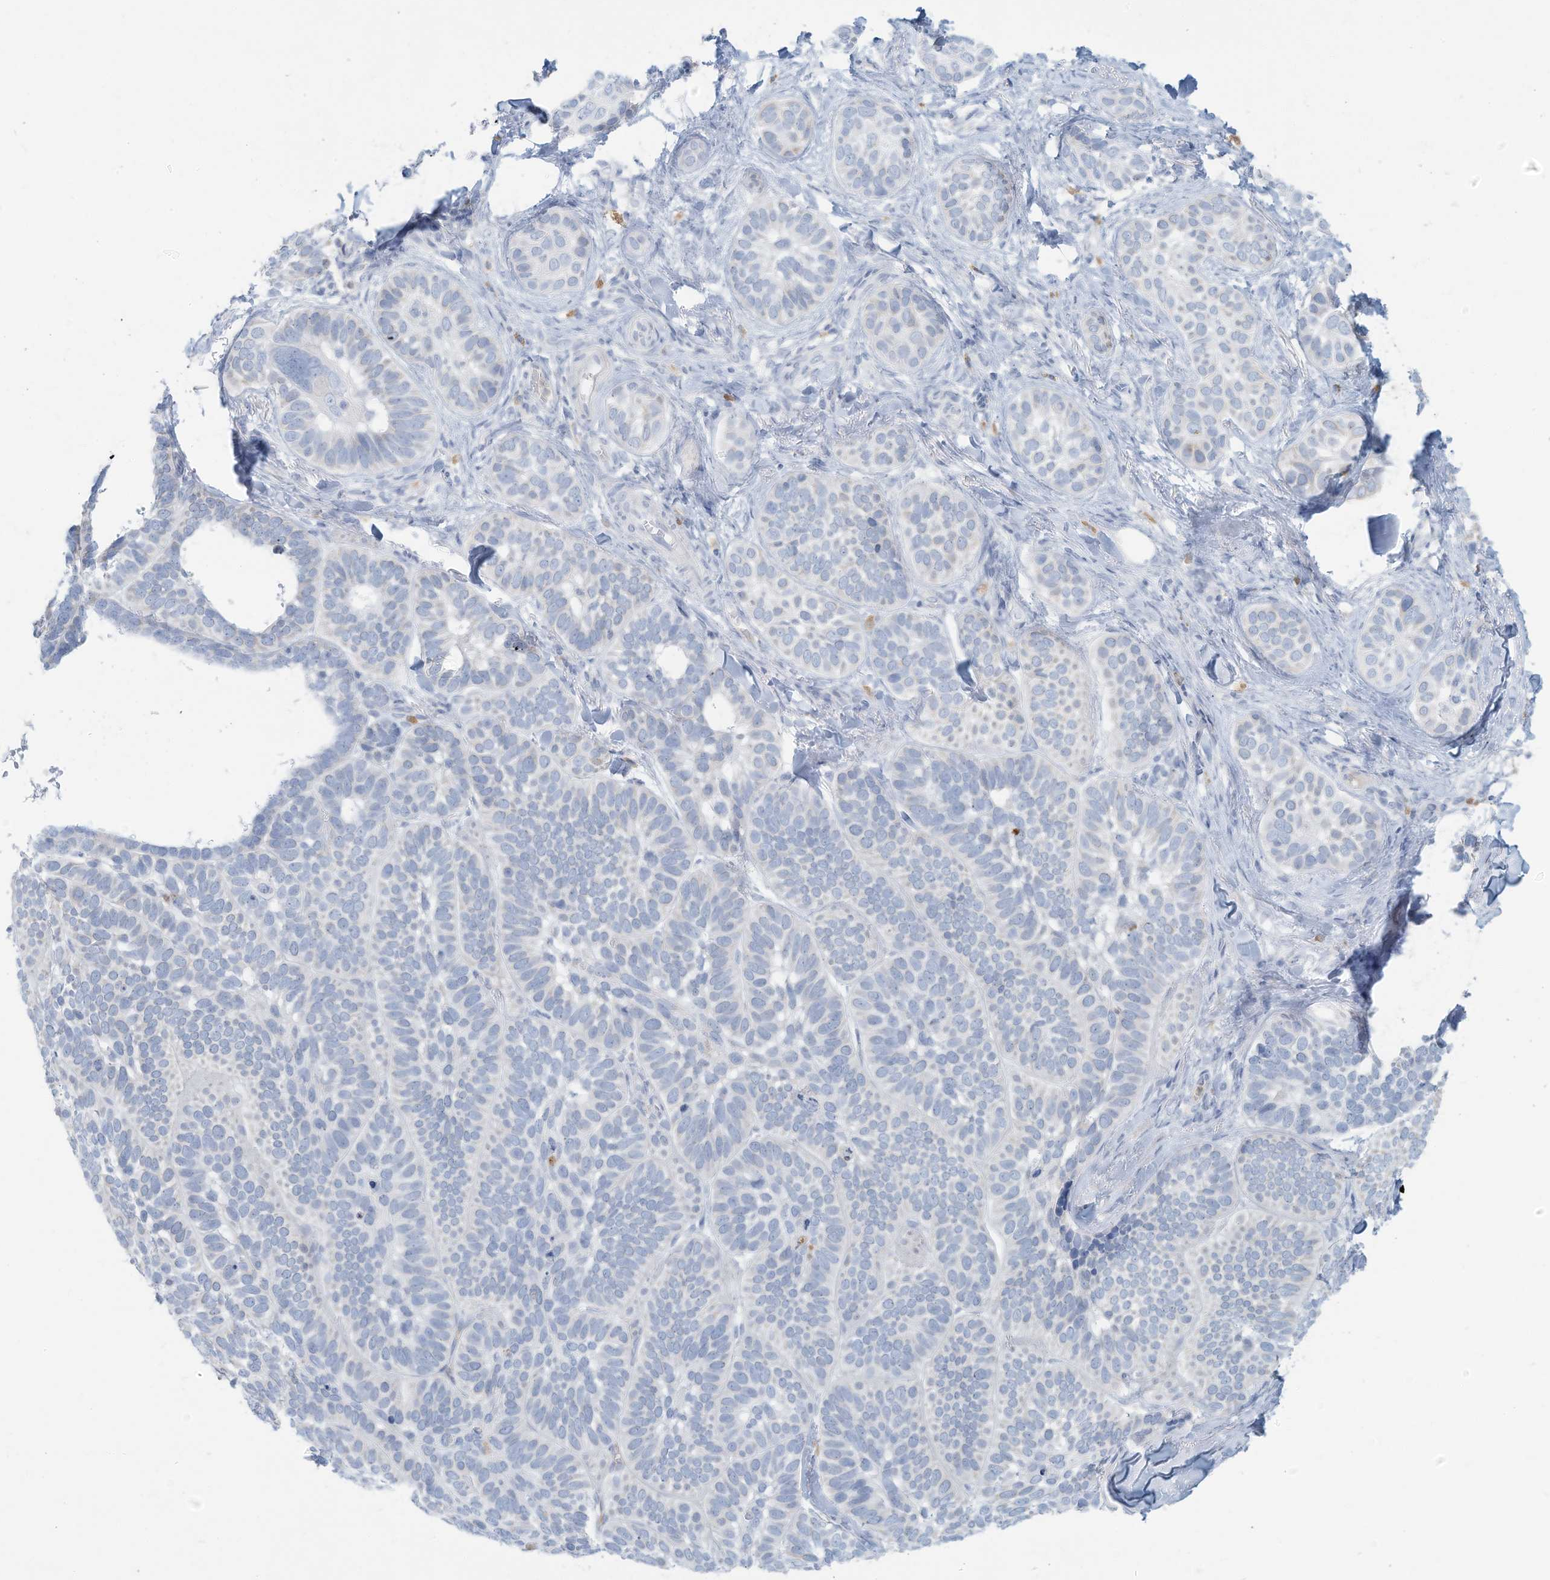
{"staining": {"intensity": "negative", "quantity": "none", "location": "none"}, "tissue": "skin cancer", "cell_type": "Tumor cells", "image_type": "cancer", "snomed": [{"axis": "morphology", "description": "Basal cell carcinoma"}, {"axis": "topography", "description": "Skin"}], "caption": "An image of human basal cell carcinoma (skin) is negative for staining in tumor cells.", "gene": "ERI2", "patient": {"sex": "male", "age": 62}}